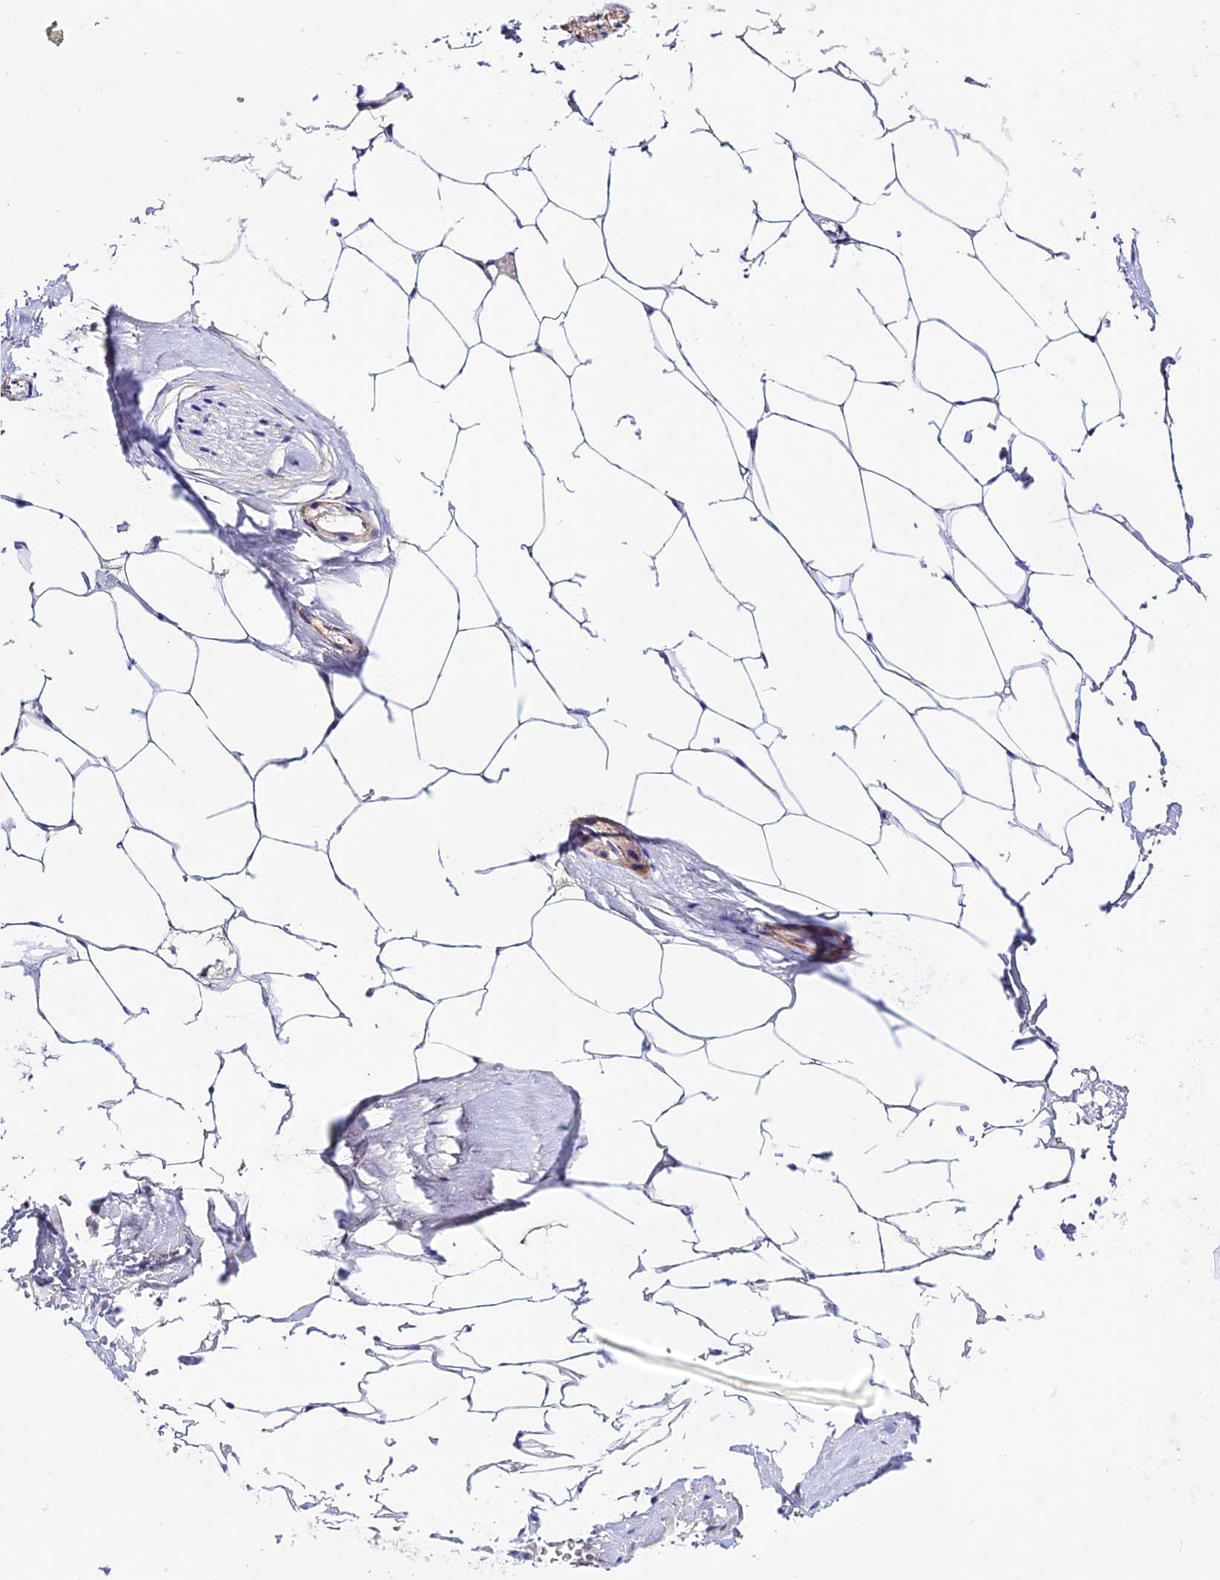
{"staining": {"intensity": "negative", "quantity": "none", "location": "none"}, "tissue": "adipose tissue", "cell_type": "Adipocytes", "image_type": "normal", "snomed": [{"axis": "morphology", "description": "Normal tissue, NOS"}, {"axis": "morphology", "description": "Adenocarcinoma, Low grade"}, {"axis": "topography", "description": "Prostate"}, {"axis": "topography", "description": "Peripheral nerve tissue"}], "caption": "Histopathology image shows no significant protein expression in adipocytes of unremarkable adipose tissue.", "gene": "PRIM1", "patient": {"sex": "male", "age": 63}}